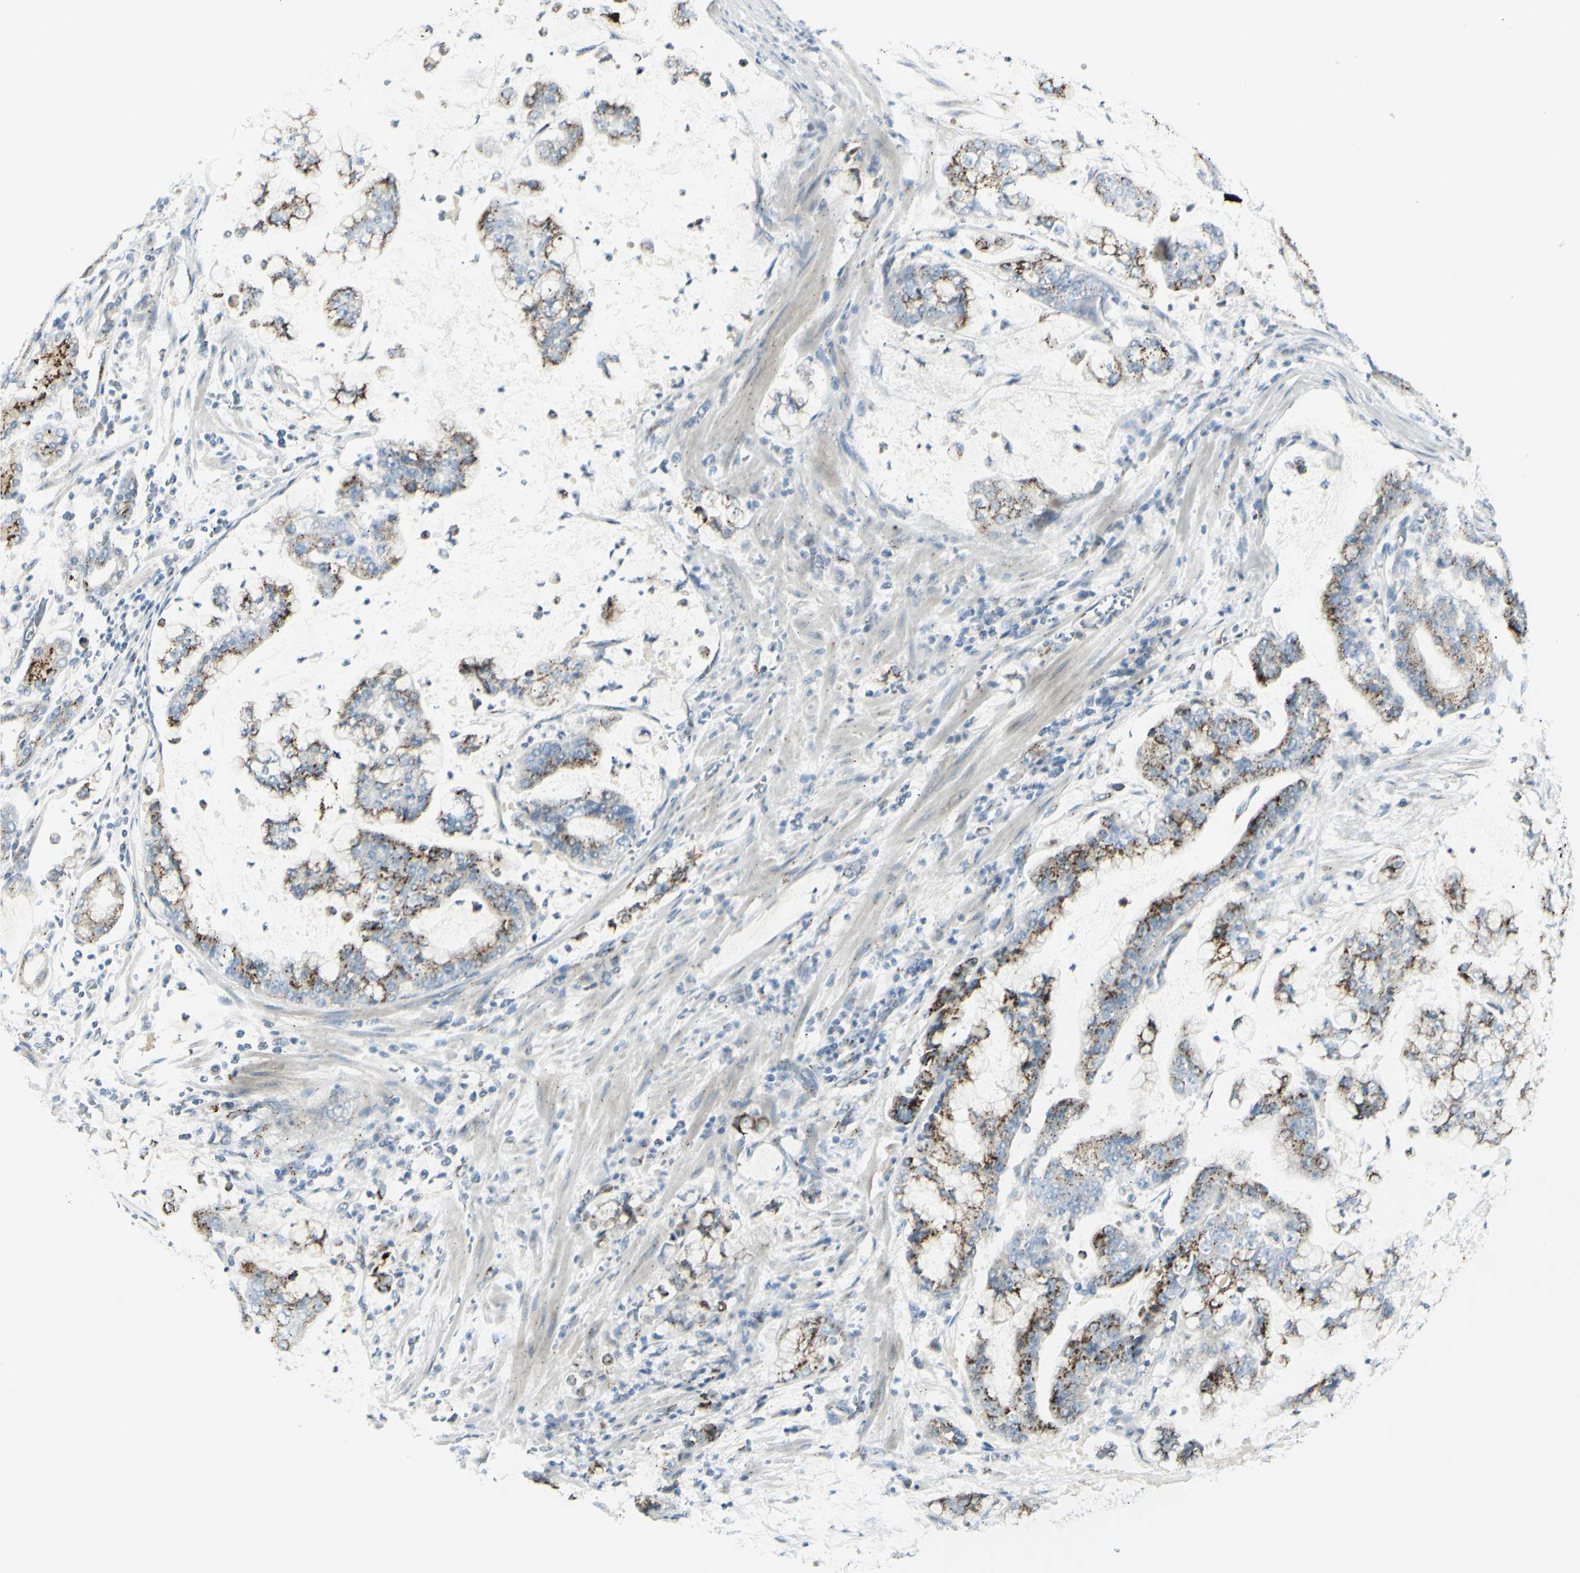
{"staining": {"intensity": "strong", "quantity": ">75%", "location": "cytoplasmic/membranous"}, "tissue": "stomach cancer", "cell_type": "Tumor cells", "image_type": "cancer", "snomed": [{"axis": "morphology", "description": "Normal tissue, NOS"}, {"axis": "morphology", "description": "Adenocarcinoma, NOS"}, {"axis": "topography", "description": "Stomach, upper"}, {"axis": "topography", "description": "Stomach"}], "caption": "Tumor cells demonstrate strong cytoplasmic/membranous expression in about >75% of cells in stomach cancer (adenocarcinoma).", "gene": "B4GALT1", "patient": {"sex": "male", "age": 76}}